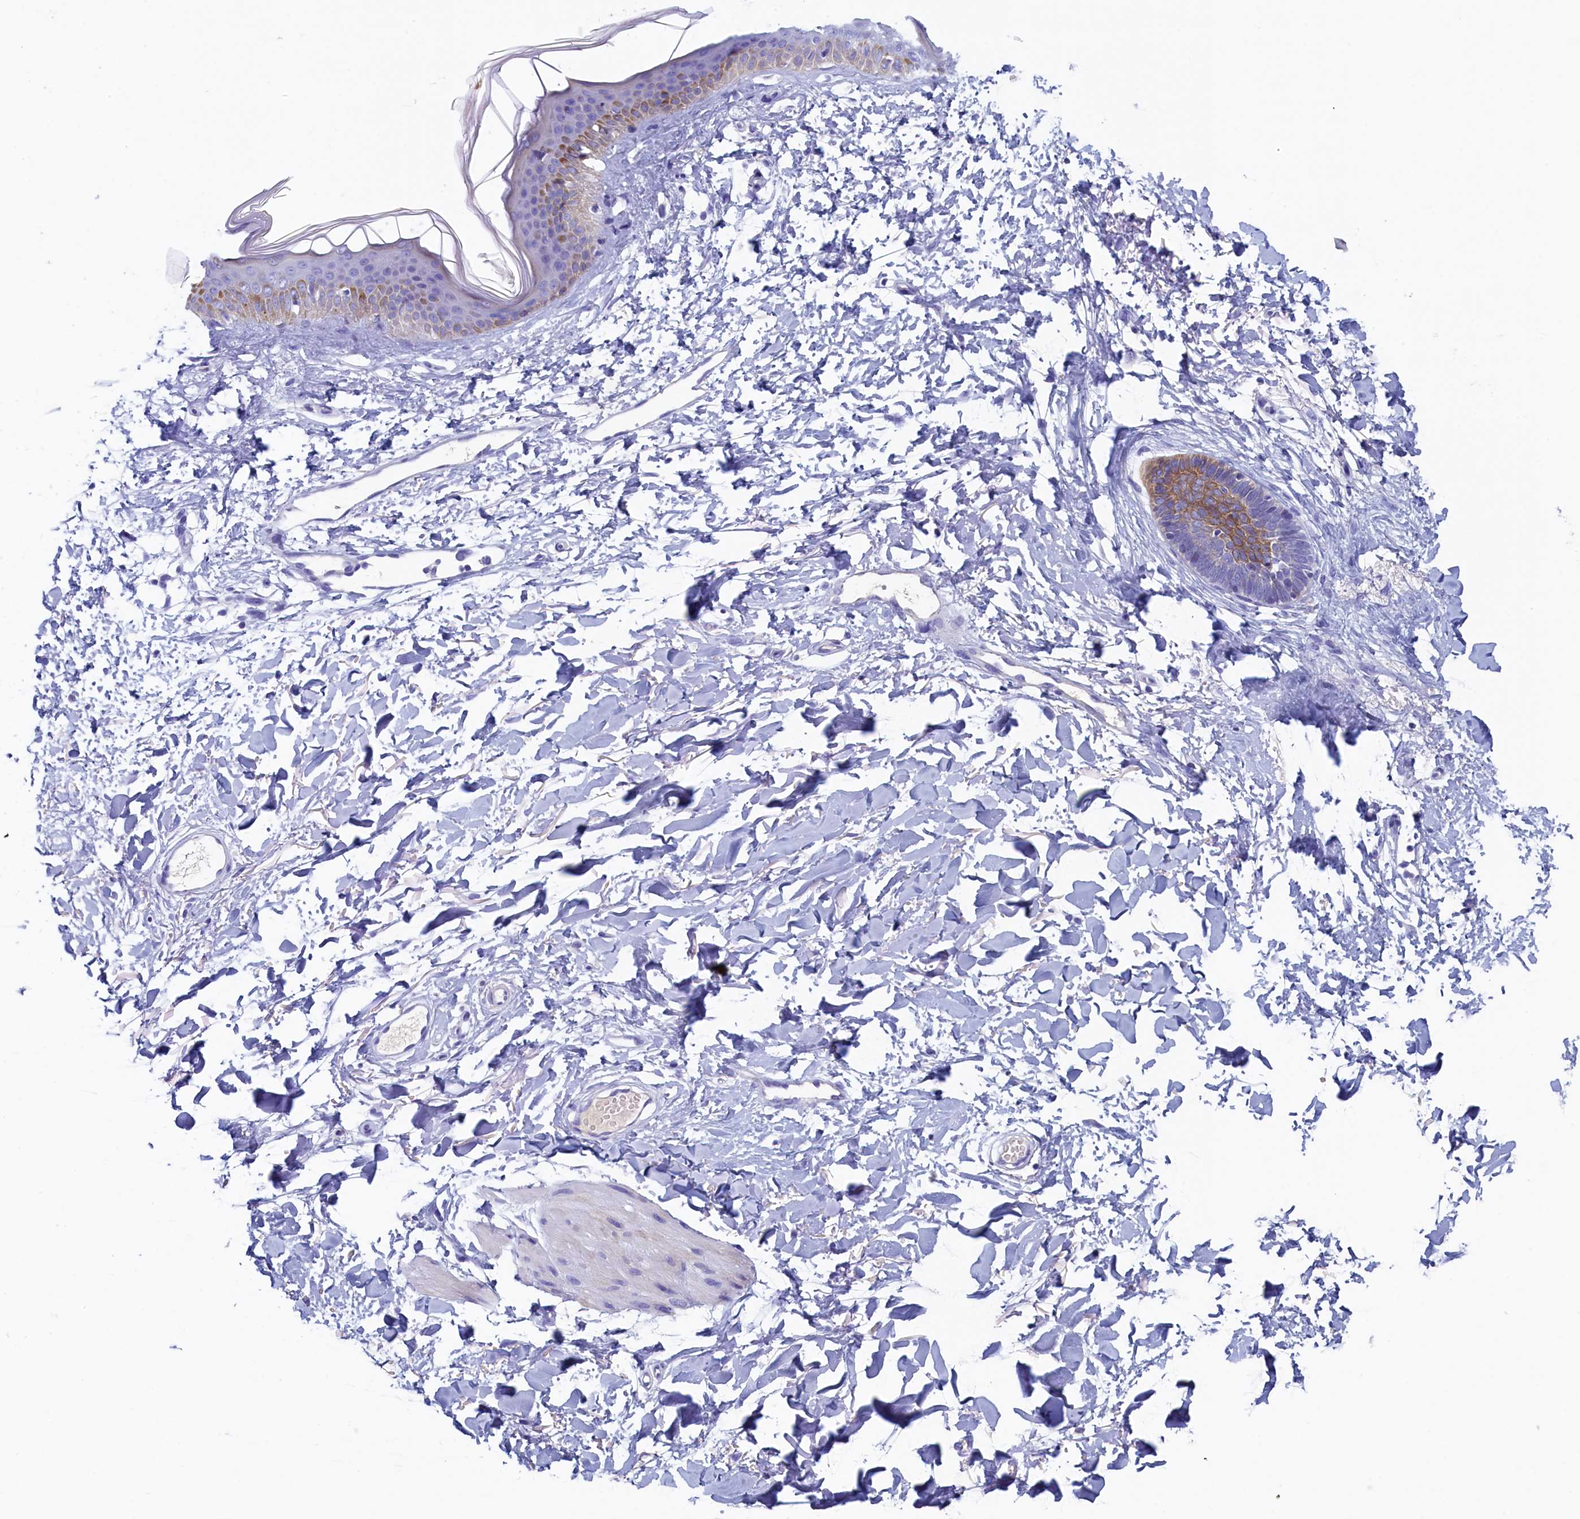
{"staining": {"intensity": "negative", "quantity": "none", "location": "none"}, "tissue": "skin", "cell_type": "Fibroblasts", "image_type": "normal", "snomed": [{"axis": "morphology", "description": "Normal tissue, NOS"}, {"axis": "topography", "description": "Skin"}], "caption": "Immunohistochemistry of benign skin reveals no staining in fibroblasts. The staining was performed using DAB (3,3'-diaminobenzidine) to visualize the protein expression in brown, while the nuclei were stained in blue with hematoxylin (Magnification: 20x).", "gene": "GUCA1C", "patient": {"sex": "female", "age": 58}}